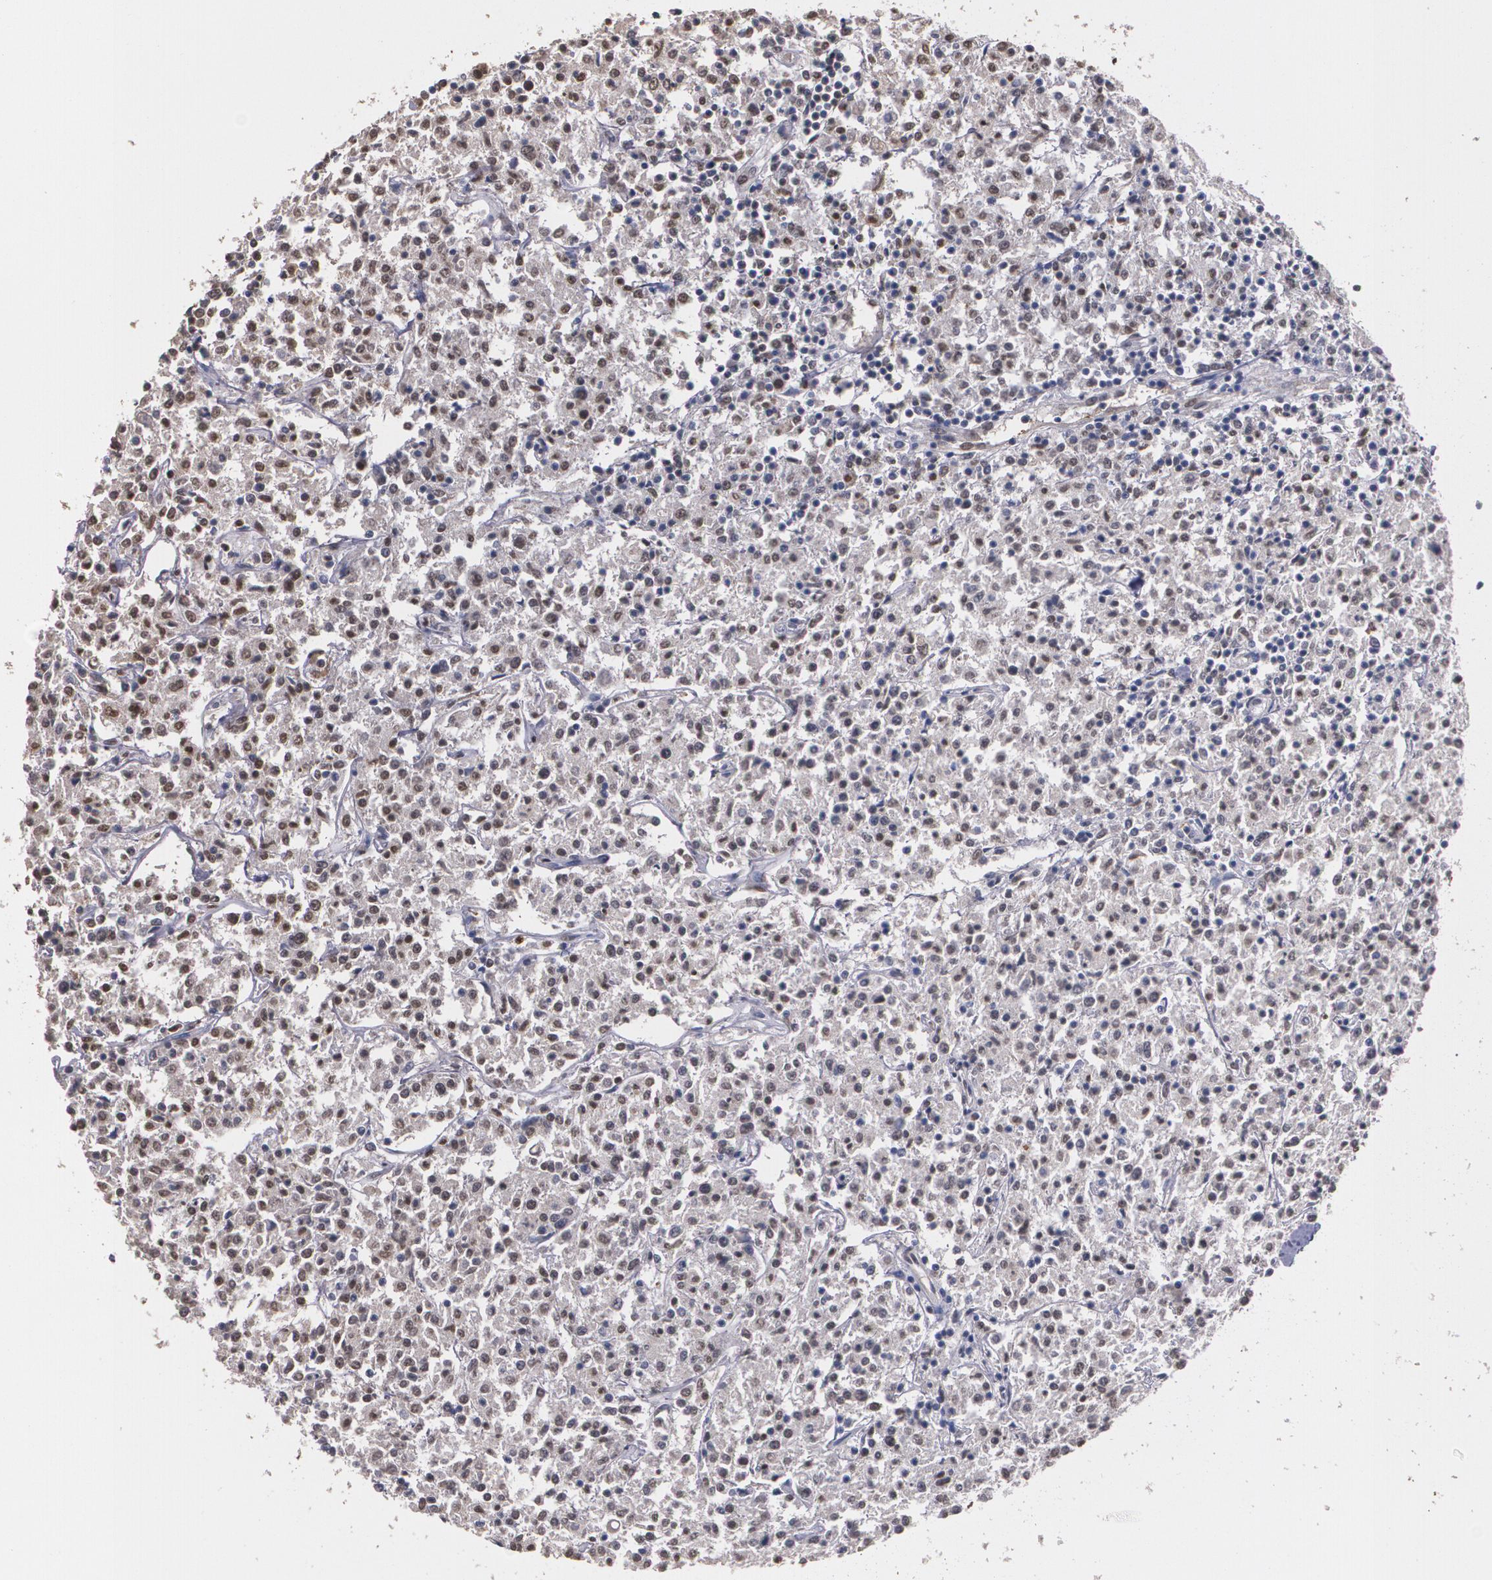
{"staining": {"intensity": "negative", "quantity": "none", "location": "none"}, "tissue": "lymphoma", "cell_type": "Tumor cells", "image_type": "cancer", "snomed": [{"axis": "morphology", "description": "Malignant lymphoma, non-Hodgkin's type, Low grade"}, {"axis": "topography", "description": "Small intestine"}], "caption": "Lymphoma stained for a protein using immunohistochemistry (IHC) exhibits no positivity tumor cells.", "gene": "PTS", "patient": {"sex": "female", "age": 59}}